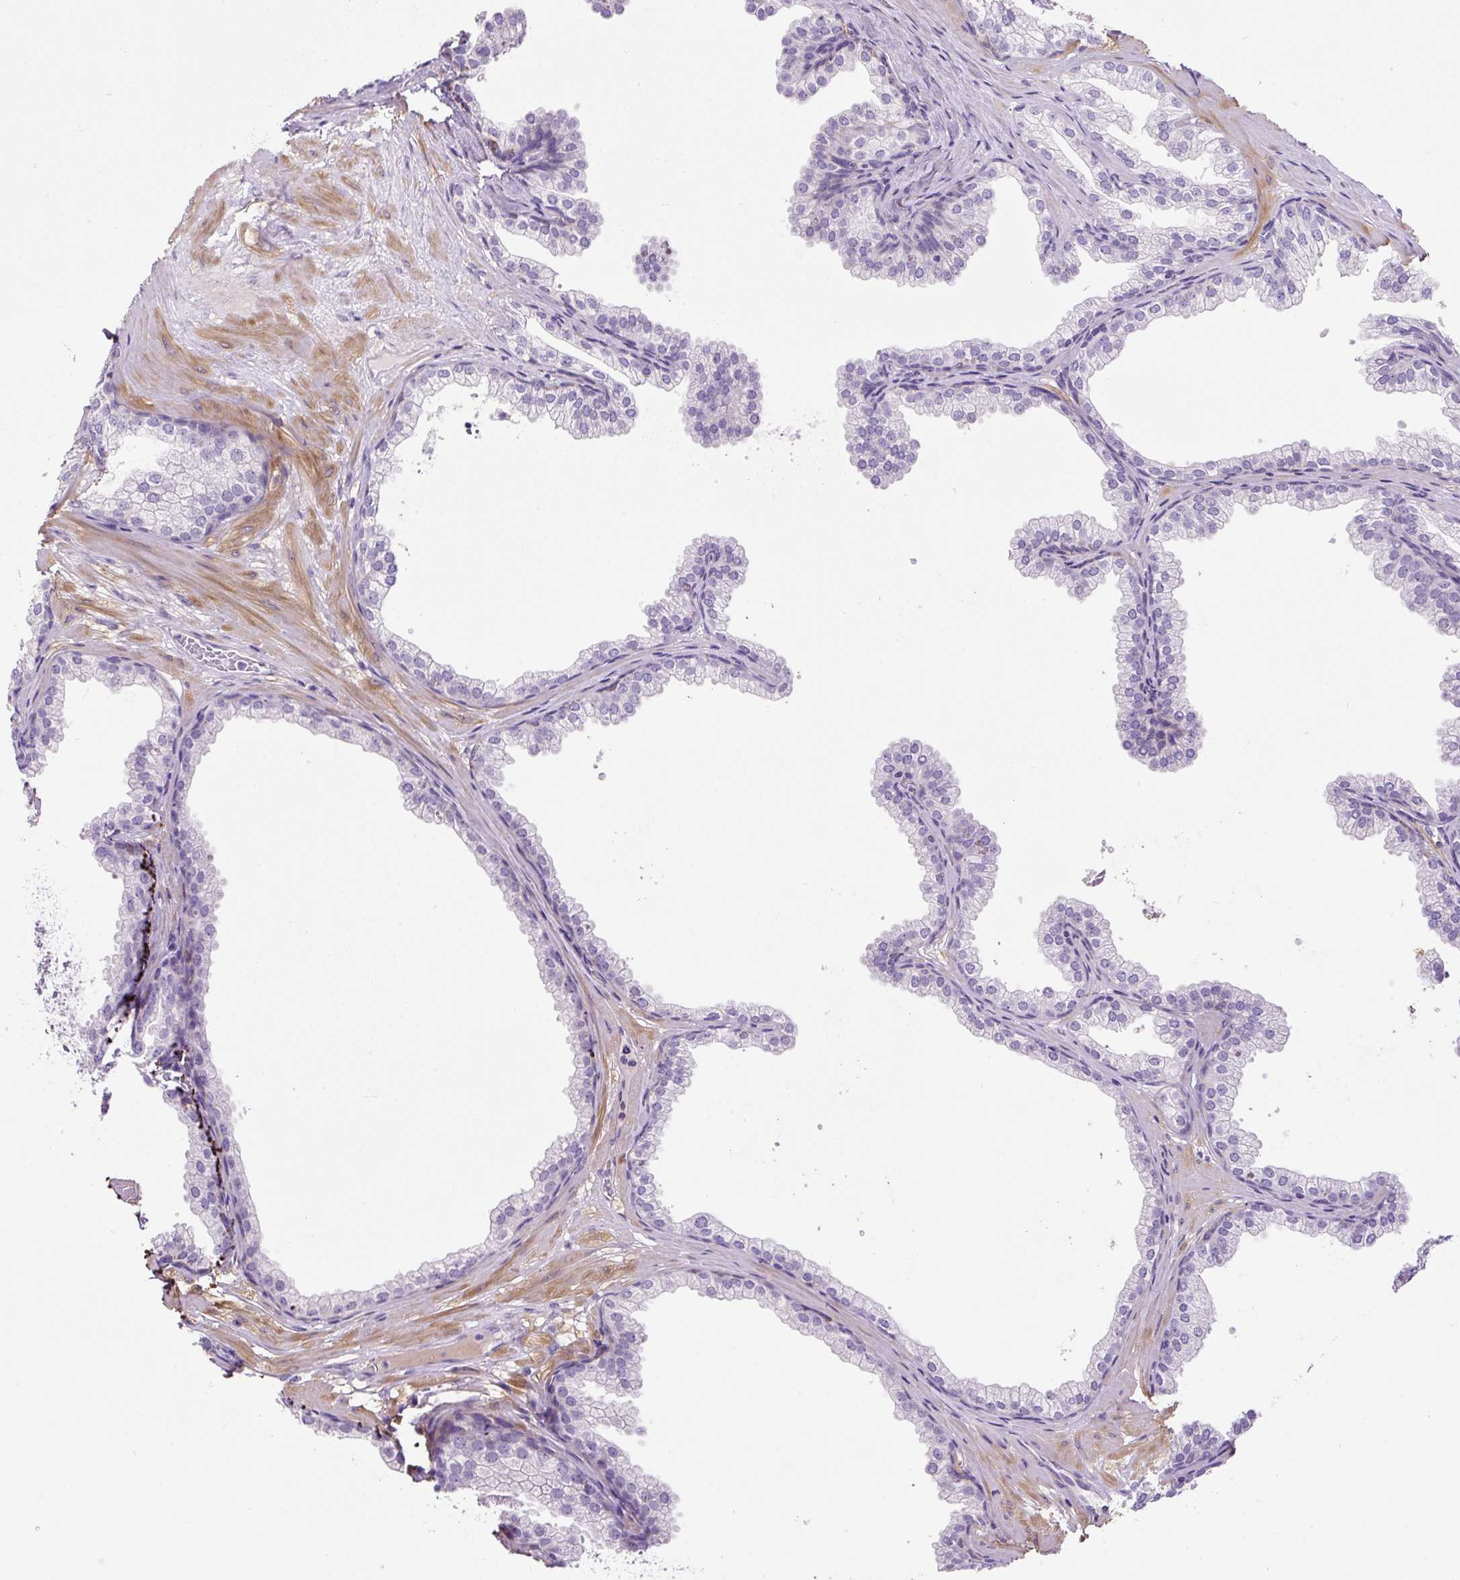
{"staining": {"intensity": "negative", "quantity": "none", "location": "none"}, "tissue": "prostate", "cell_type": "Glandular cells", "image_type": "normal", "snomed": [{"axis": "morphology", "description": "Normal tissue, NOS"}, {"axis": "topography", "description": "Prostate"}], "caption": "Immunohistochemistry (IHC) of normal human prostate demonstrates no positivity in glandular cells. The staining is performed using DAB brown chromogen with nuclei counter-stained in using hematoxylin.", "gene": "OGDHL", "patient": {"sex": "male", "age": 37}}